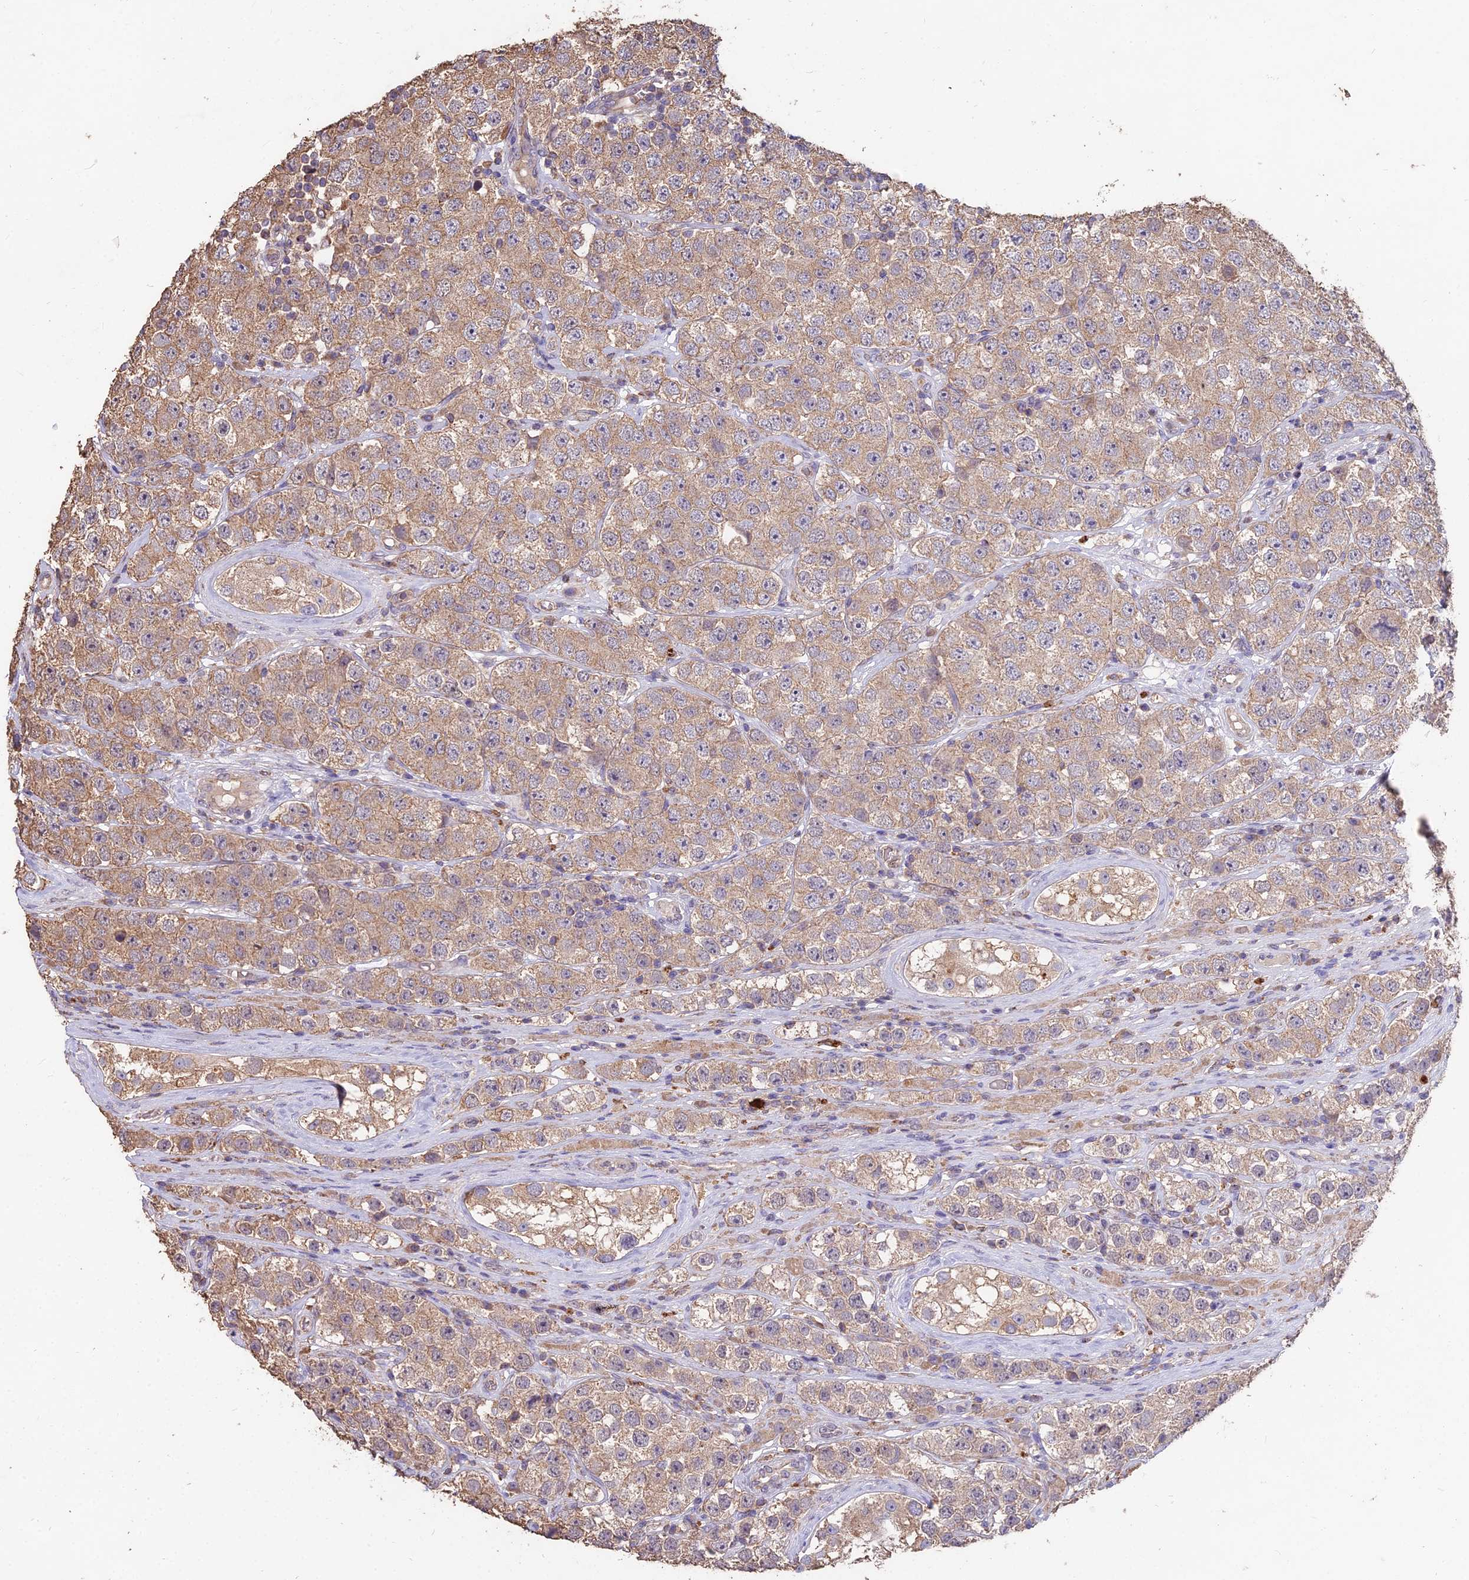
{"staining": {"intensity": "moderate", "quantity": ">75%", "location": "cytoplasmic/membranous"}, "tissue": "testis cancer", "cell_type": "Tumor cells", "image_type": "cancer", "snomed": [{"axis": "morphology", "description": "Seminoma, NOS"}, {"axis": "topography", "description": "Testis"}], "caption": "DAB immunohistochemical staining of testis seminoma exhibits moderate cytoplasmic/membranous protein staining in about >75% of tumor cells.", "gene": "CEMIP2", "patient": {"sex": "male", "age": 28}}